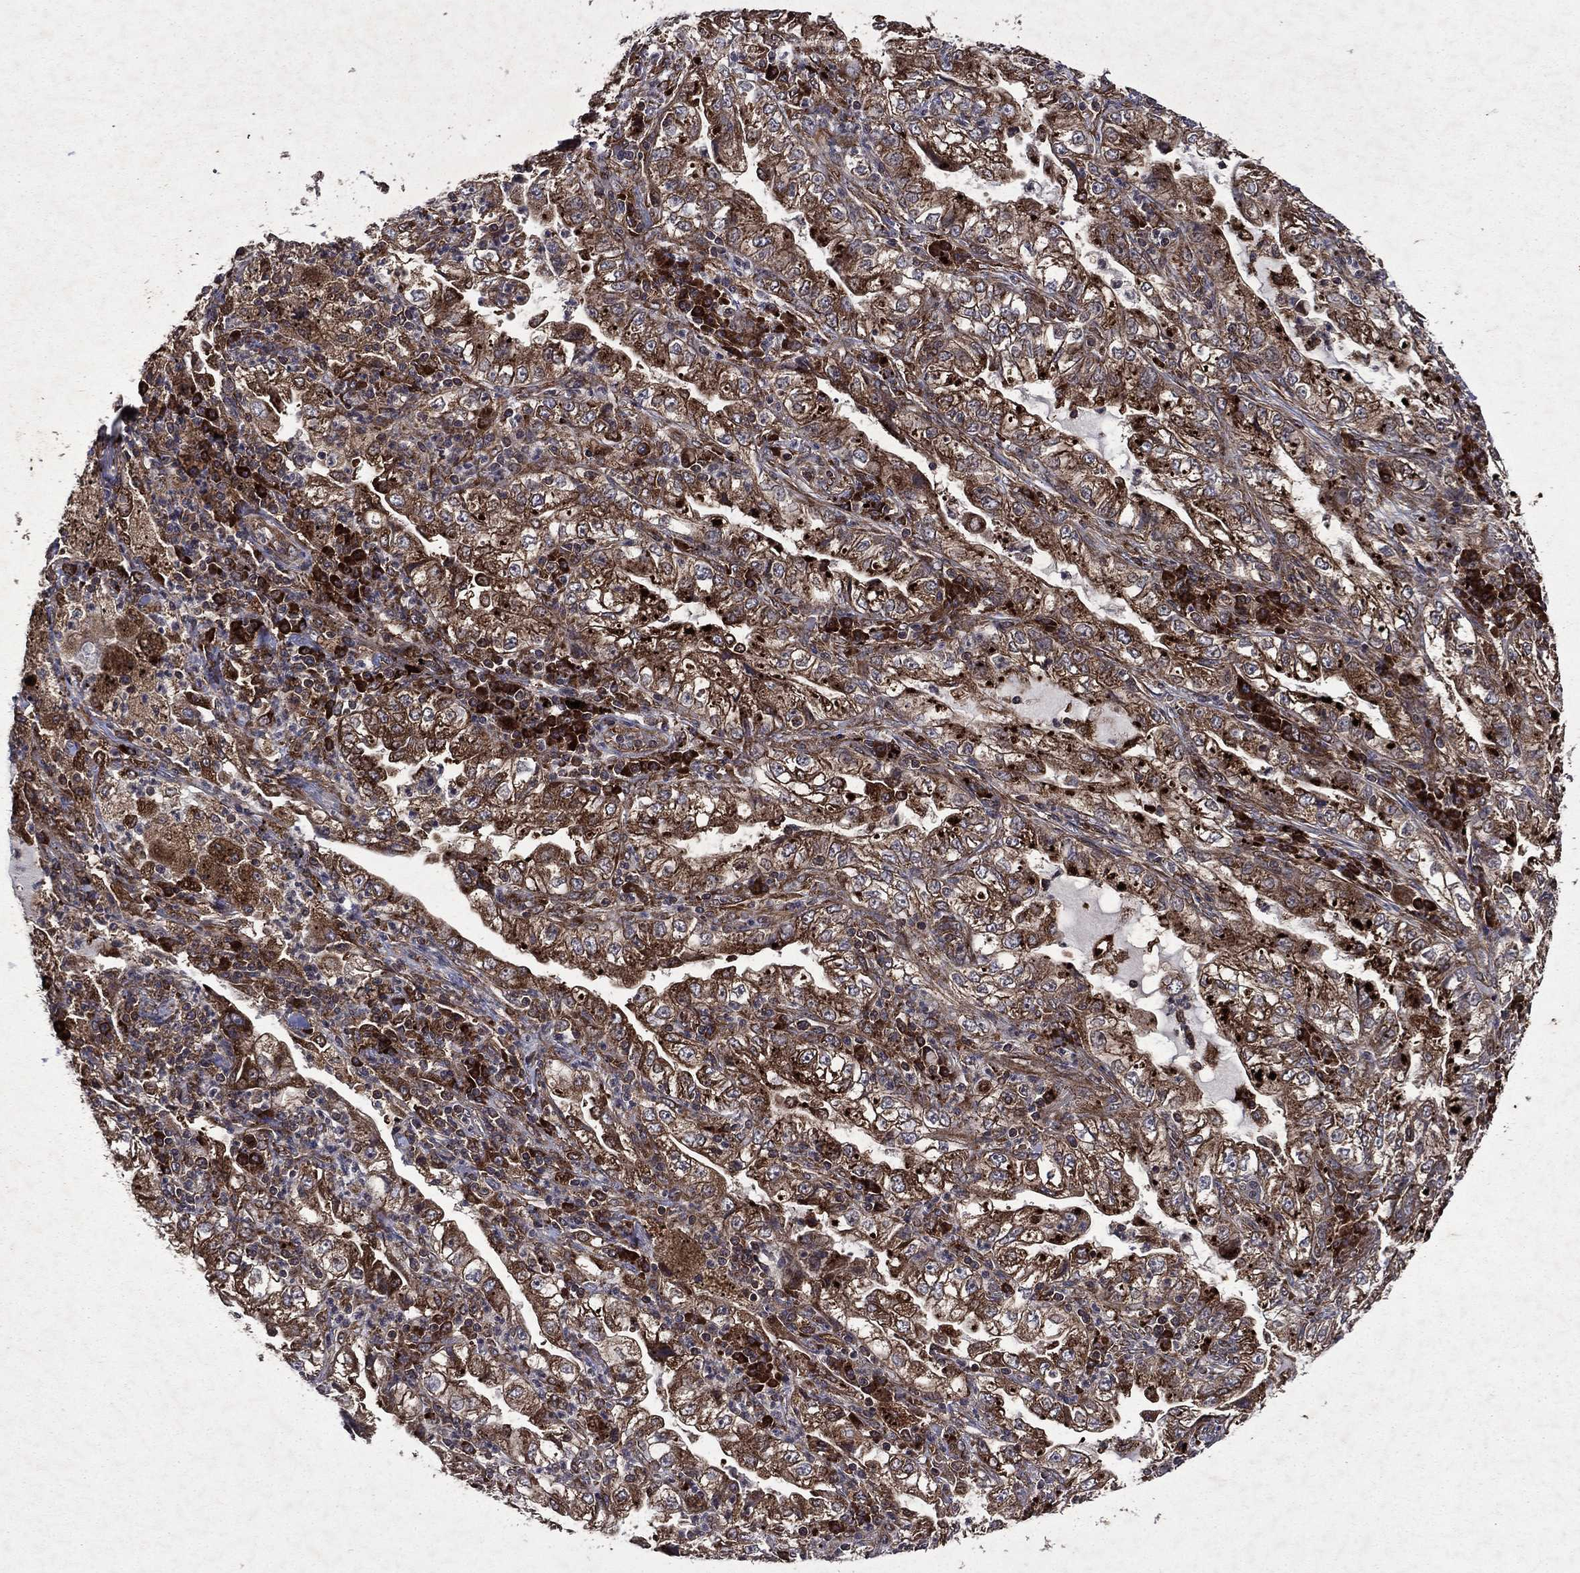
{"staining": {"intensity": "moderate", "quantity": ">75%", "location": "cytoplasmic/membranous"}, "tissue": "lung cancer", "cell_type": "Tumor cells", "image_type": "cancer", "snomed": [{"axis": "morphology", "description": "Adenocarcinoma, NOS"}, {"axis": "topography", "description": "Lung"}], "caption": "IHC of lung cancer exhibits medium levels of moderate cytoplasmic/membranous staining in approximately >75% of tumor cells.", "gene": "EIF2B4", "patient": {"sex": "female", "age": 73}}